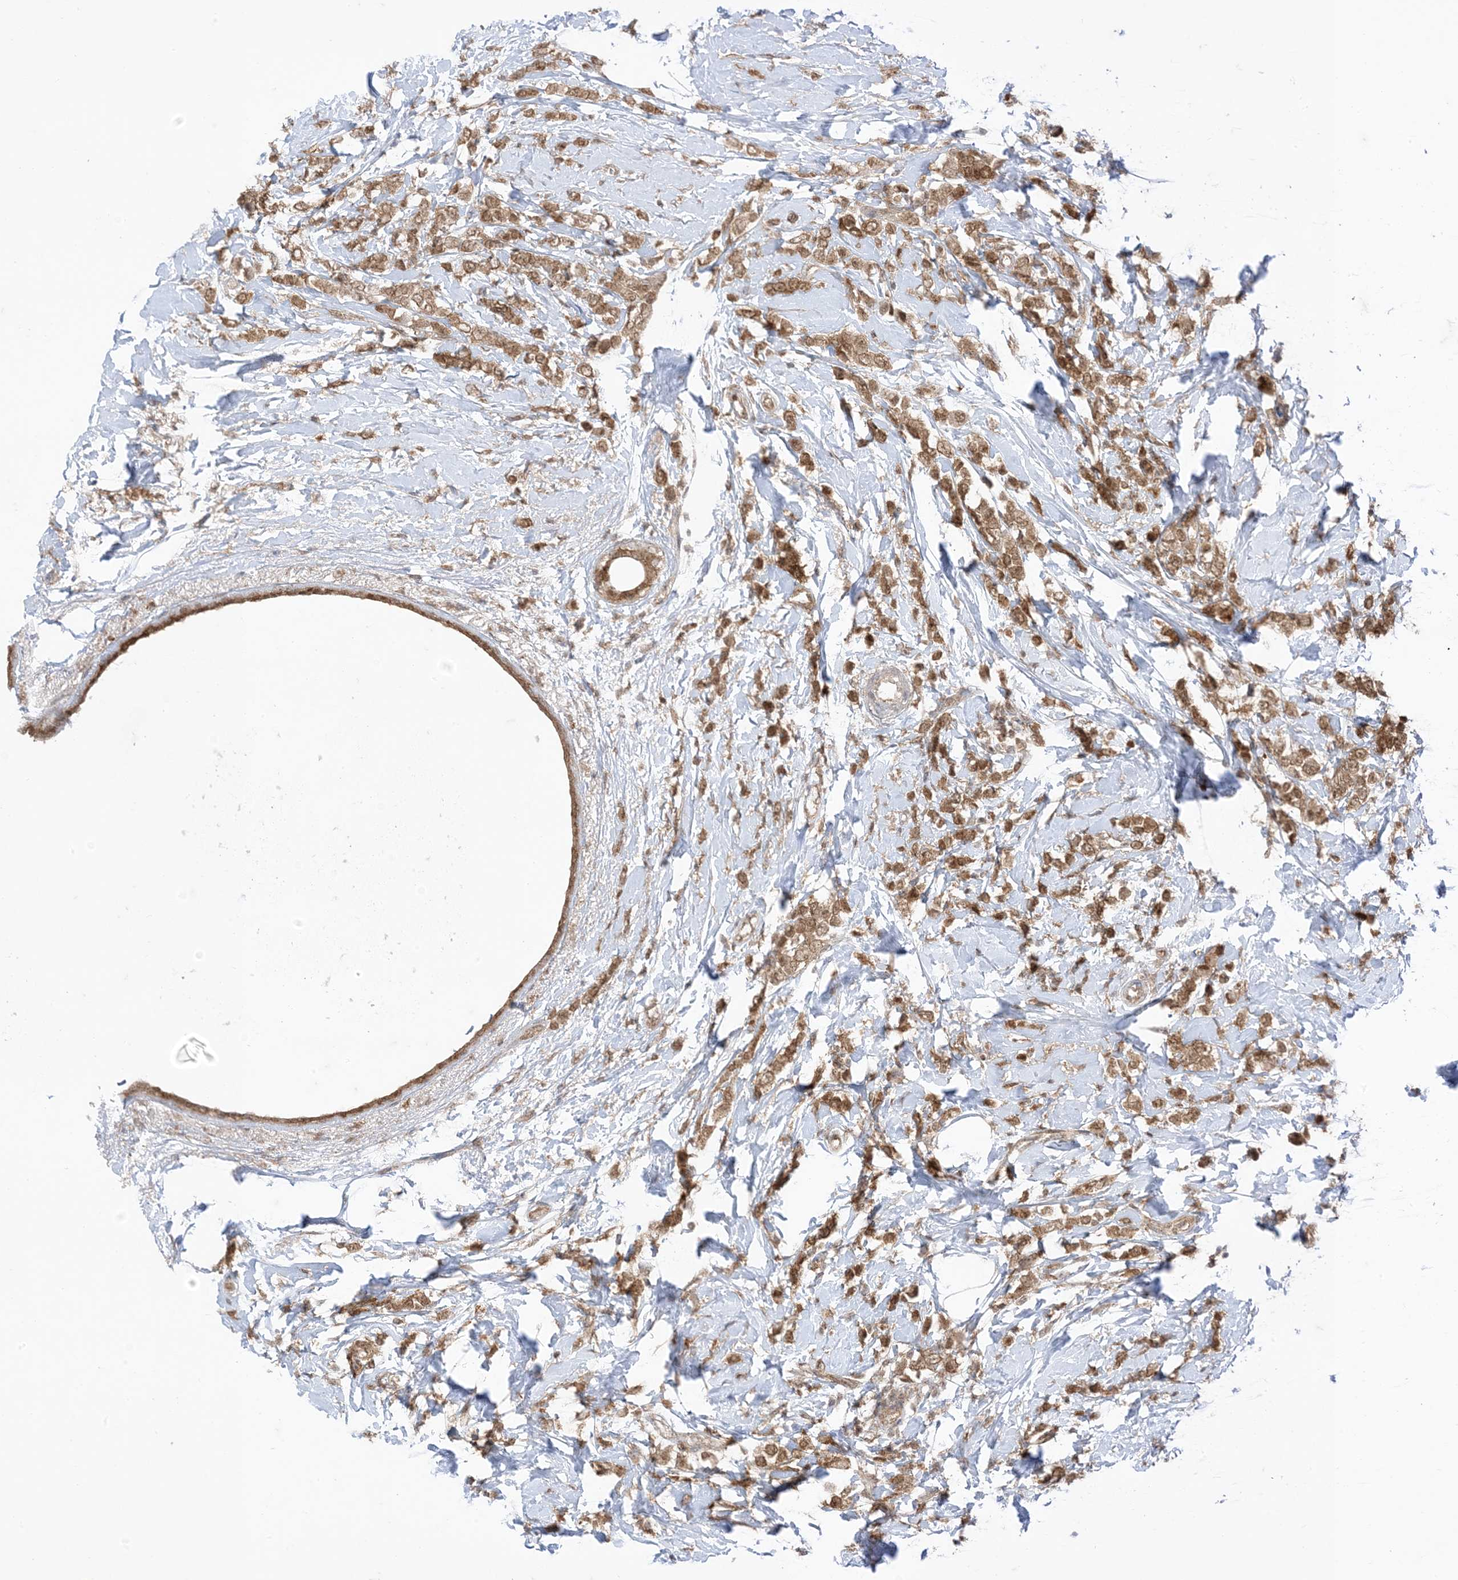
{"staining": {"intensity": "moderate", "quantity": ">75%", "location": "cytoplasmic/membranous,nuclear"}, "tissue": "breast cancer", "cell_type": "Tumor cells", "image_type": "cancer", "snomed": [{"axis": "morphology", "description": "Lobular carcinoma"}, {"axis": "topography", "description": "Breast"}], "caption": "Immunohistochemistry photomicrograph of neoplastic tissue: human breast cancer stained using immunohistochemistry demonstrates medium levels of moderate protein expression localized specifically in the cytoplasmic/membranous and nuclear of tumor cells, appearing as a cytoplasmic/membranous and nuclear brown color.", "gene": "PTPA", "patient": {"sex": "female", "age": 47}}